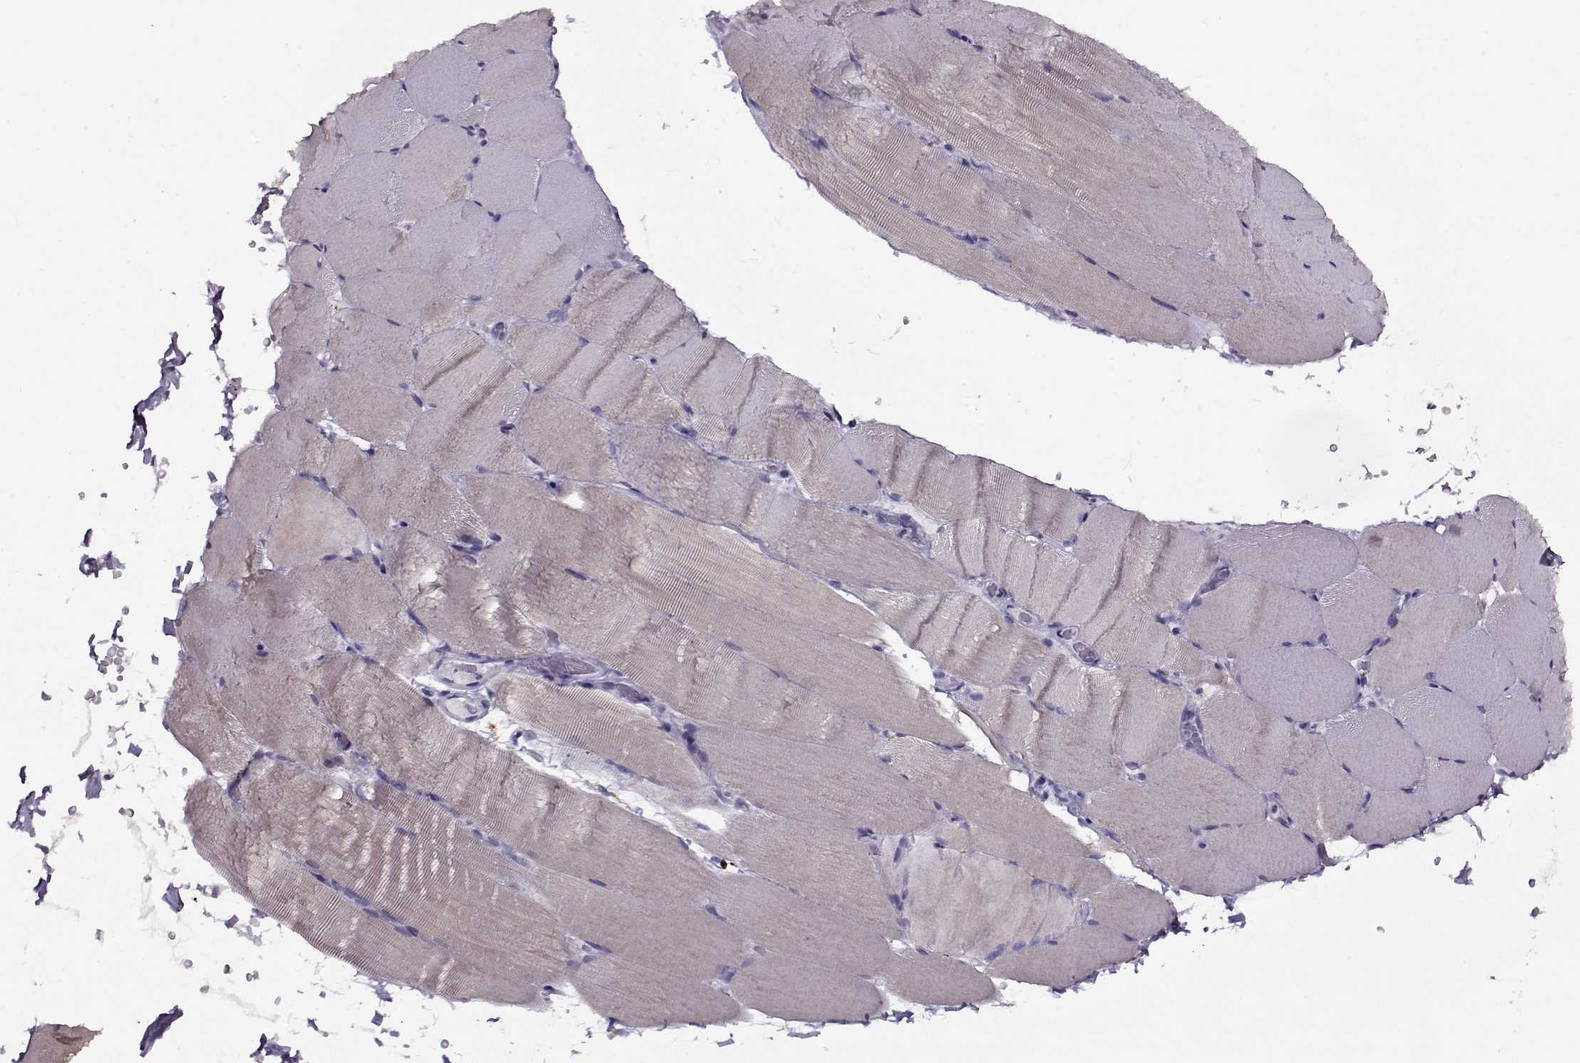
{"staining": {"intensity": "negative", "quantity": "none", "location": "none"}, "tissue": "skeletal muscle", "cell_type": "Myocytes", "image_type": "normal", "snomed": [{"axis": "morphology", "description": "Normal tissue, NOS"}, {"axis": "topography", "description": "Skeletal muscle"}], "caption": "A high-resolution image shows immunohistochemistry (IHC) staining of unremarkable skeletal muscle, which exhibits no significant positivity in myocytes.", "gene": "PP2D1", "patient": {"sex": "female", "age": 37}}